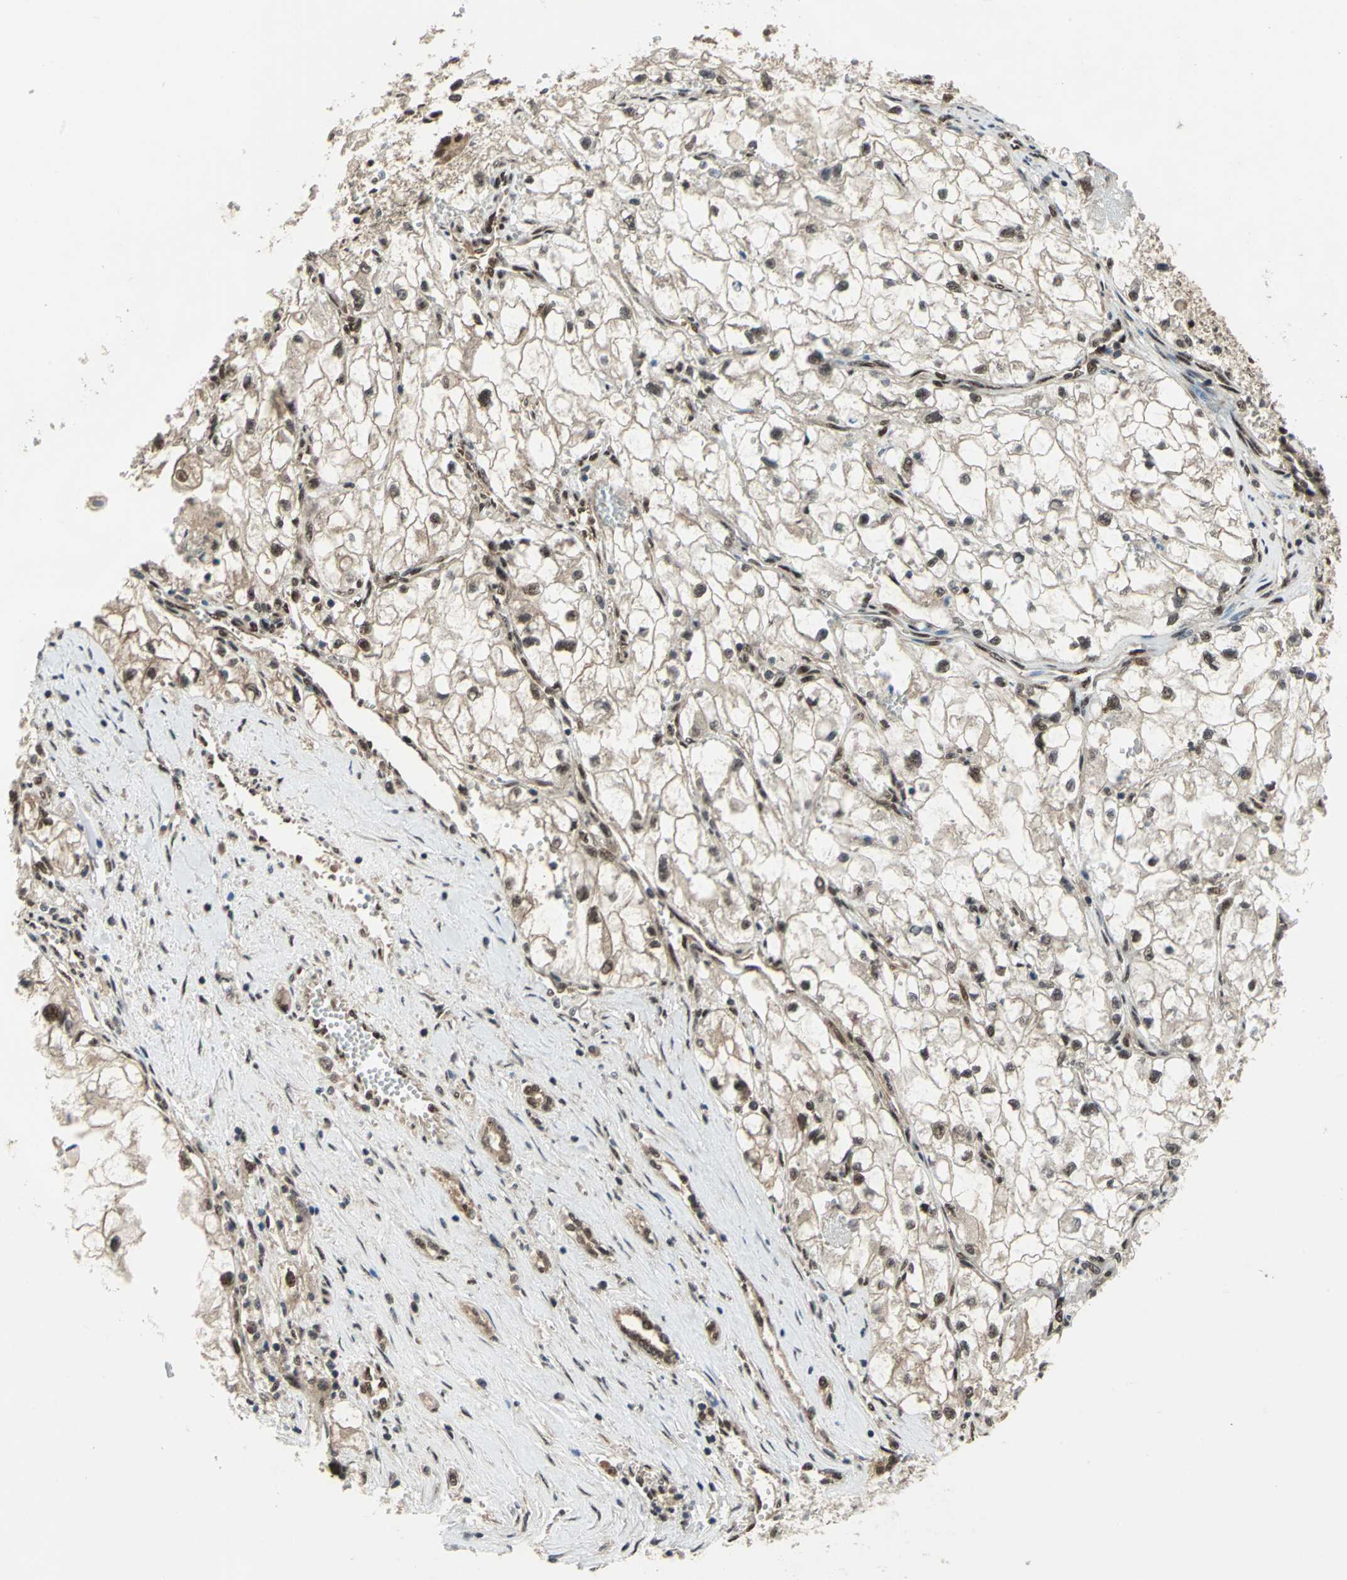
{"staining": {"intensity": "moderate", "quantity": ">75%", "location": "nuclear"}, "tissue": "renal cancer", "cell_type": "Tumor cells", "image_type": "cancer", "snomed": [{"axis": "morphology", "description": "Adenocarcinoma, NOS"}, {"axis": "topography", "description": "Kidney"}], "caption": "Protein staining displays moderate nuclear expression in approximately >75% of tumor cells in renal adenocarcinoma.", "gene": "COPS5", "patient": {"sex": "female", "age": 70}}